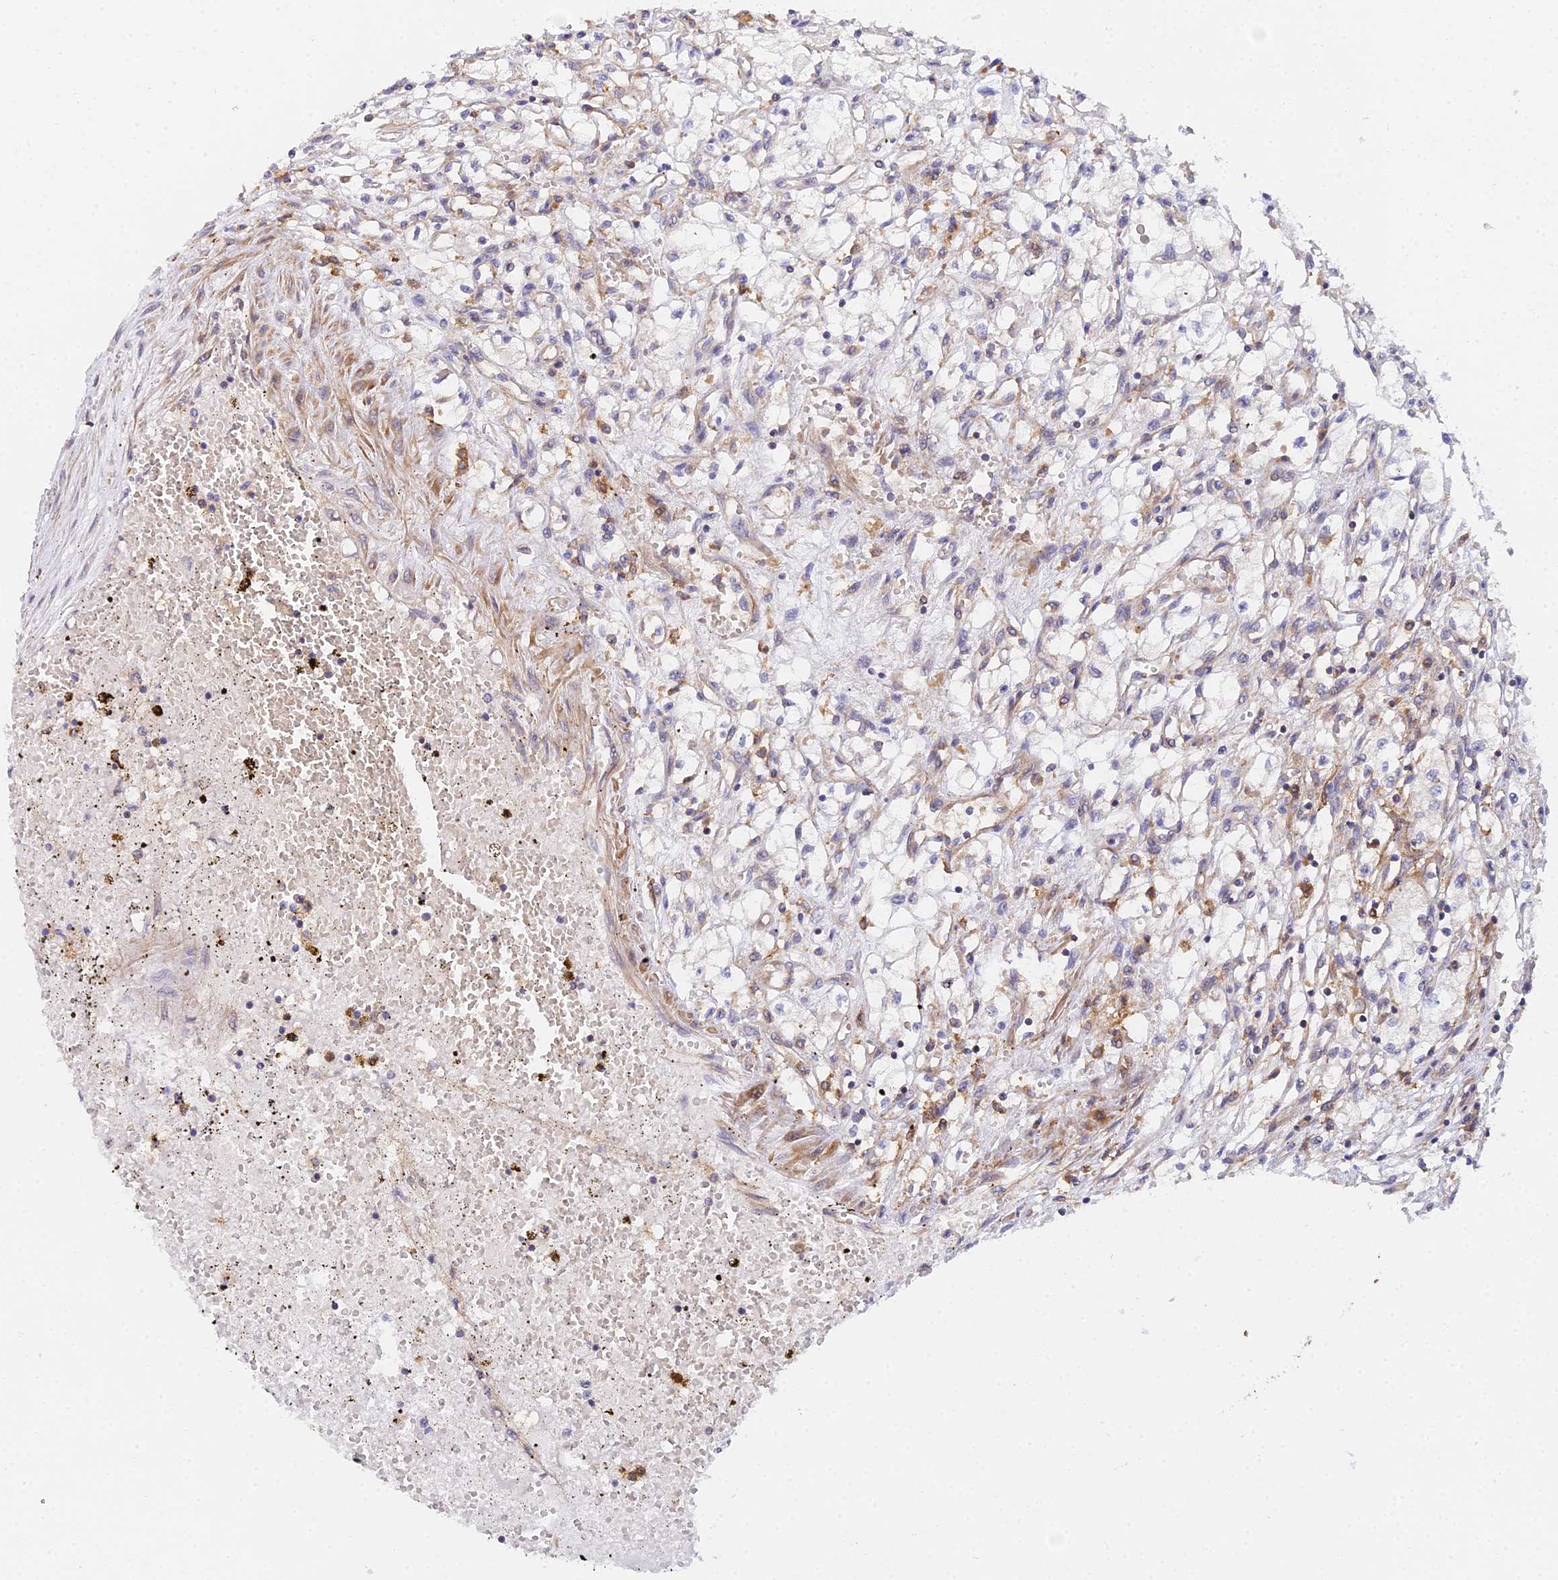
{"staining": {"intensity": "negative", "quantity": "none", "location": "none"}, "tissue": "renal cancer", "cell_type": "Tumor cells", "image_type": "cancer", "snomed": [{"axis": "morphology", "description": "Adenocarcinoma, NOS"}, {"axis": "topography", "description": "Kidney"}], "caption": "Immunohistochemistry image of renal adenocarcinoma stained for a protein (brown), which displays no expression in tumor cells.", "gene": "GNG5B", "patient": {"sex": "male", "age": 59}}